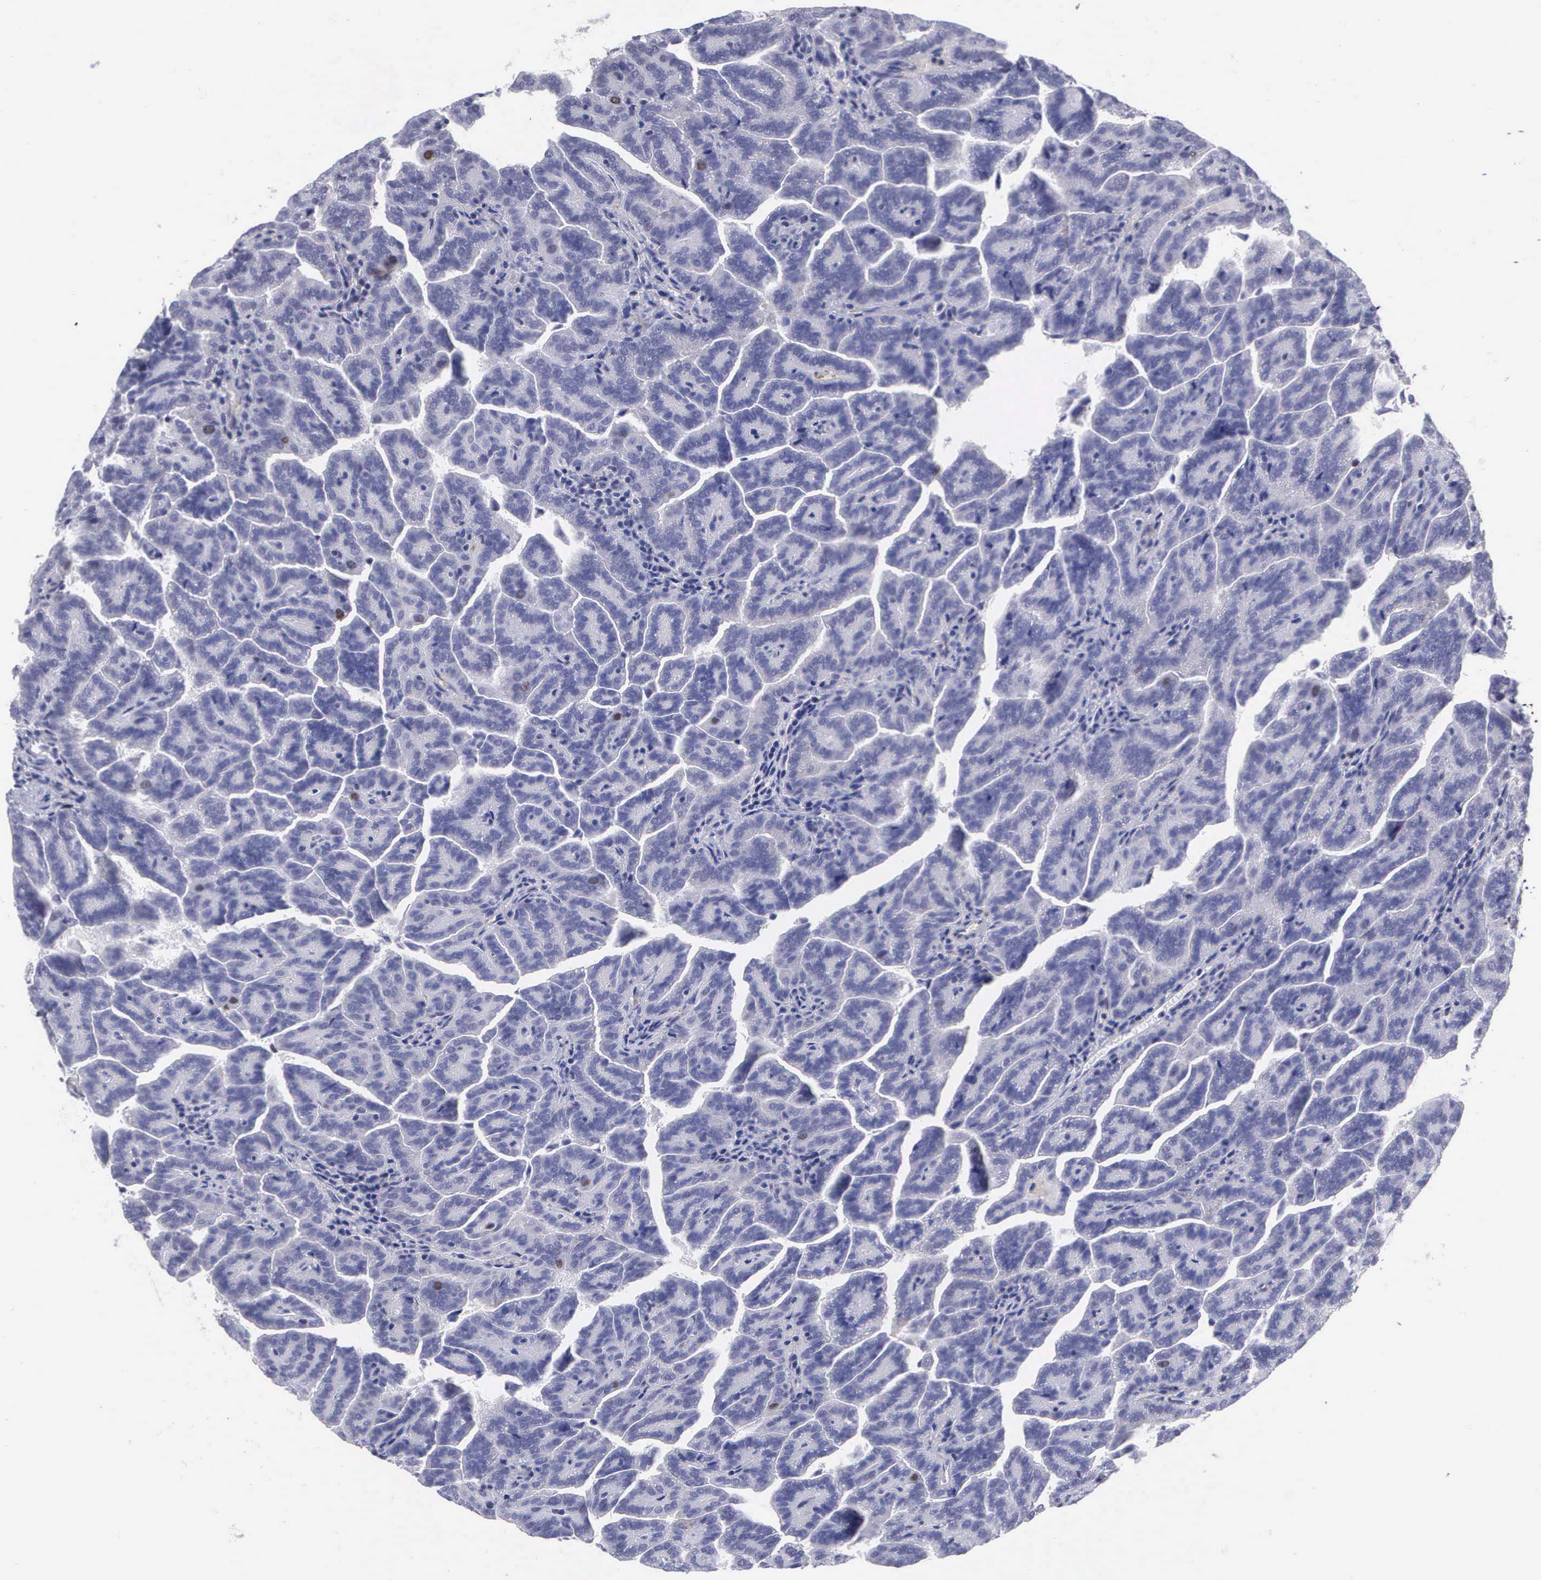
{"staining": {"intensity": "weak", "quantity": "<25%", "location": "nuclear"}, "tissue": "renal cancer", "cell_type": "Tumor cells", "image_type": "cancer", "snomed": [{"axis": "morphology", "description": "Adenocarcinoma, NOS"}, {"axis": "topography", "description": "Kidney"}], "caption": "High magnification brightfield microscopy of adenocarcinoma (renal) stained with DAB (brown) and counterstained with hematoxylin (blue): tumor cells show no significant positivity. (Stains: DAB (3,3'-diaminobenzidine) immunohistochemistry (IHC) with hematoxylin counter stain, Microscopy: brightfield microscopy at high magnification).", "gene": "MAST4", "patient": {"sex": "male", "age": 61}}